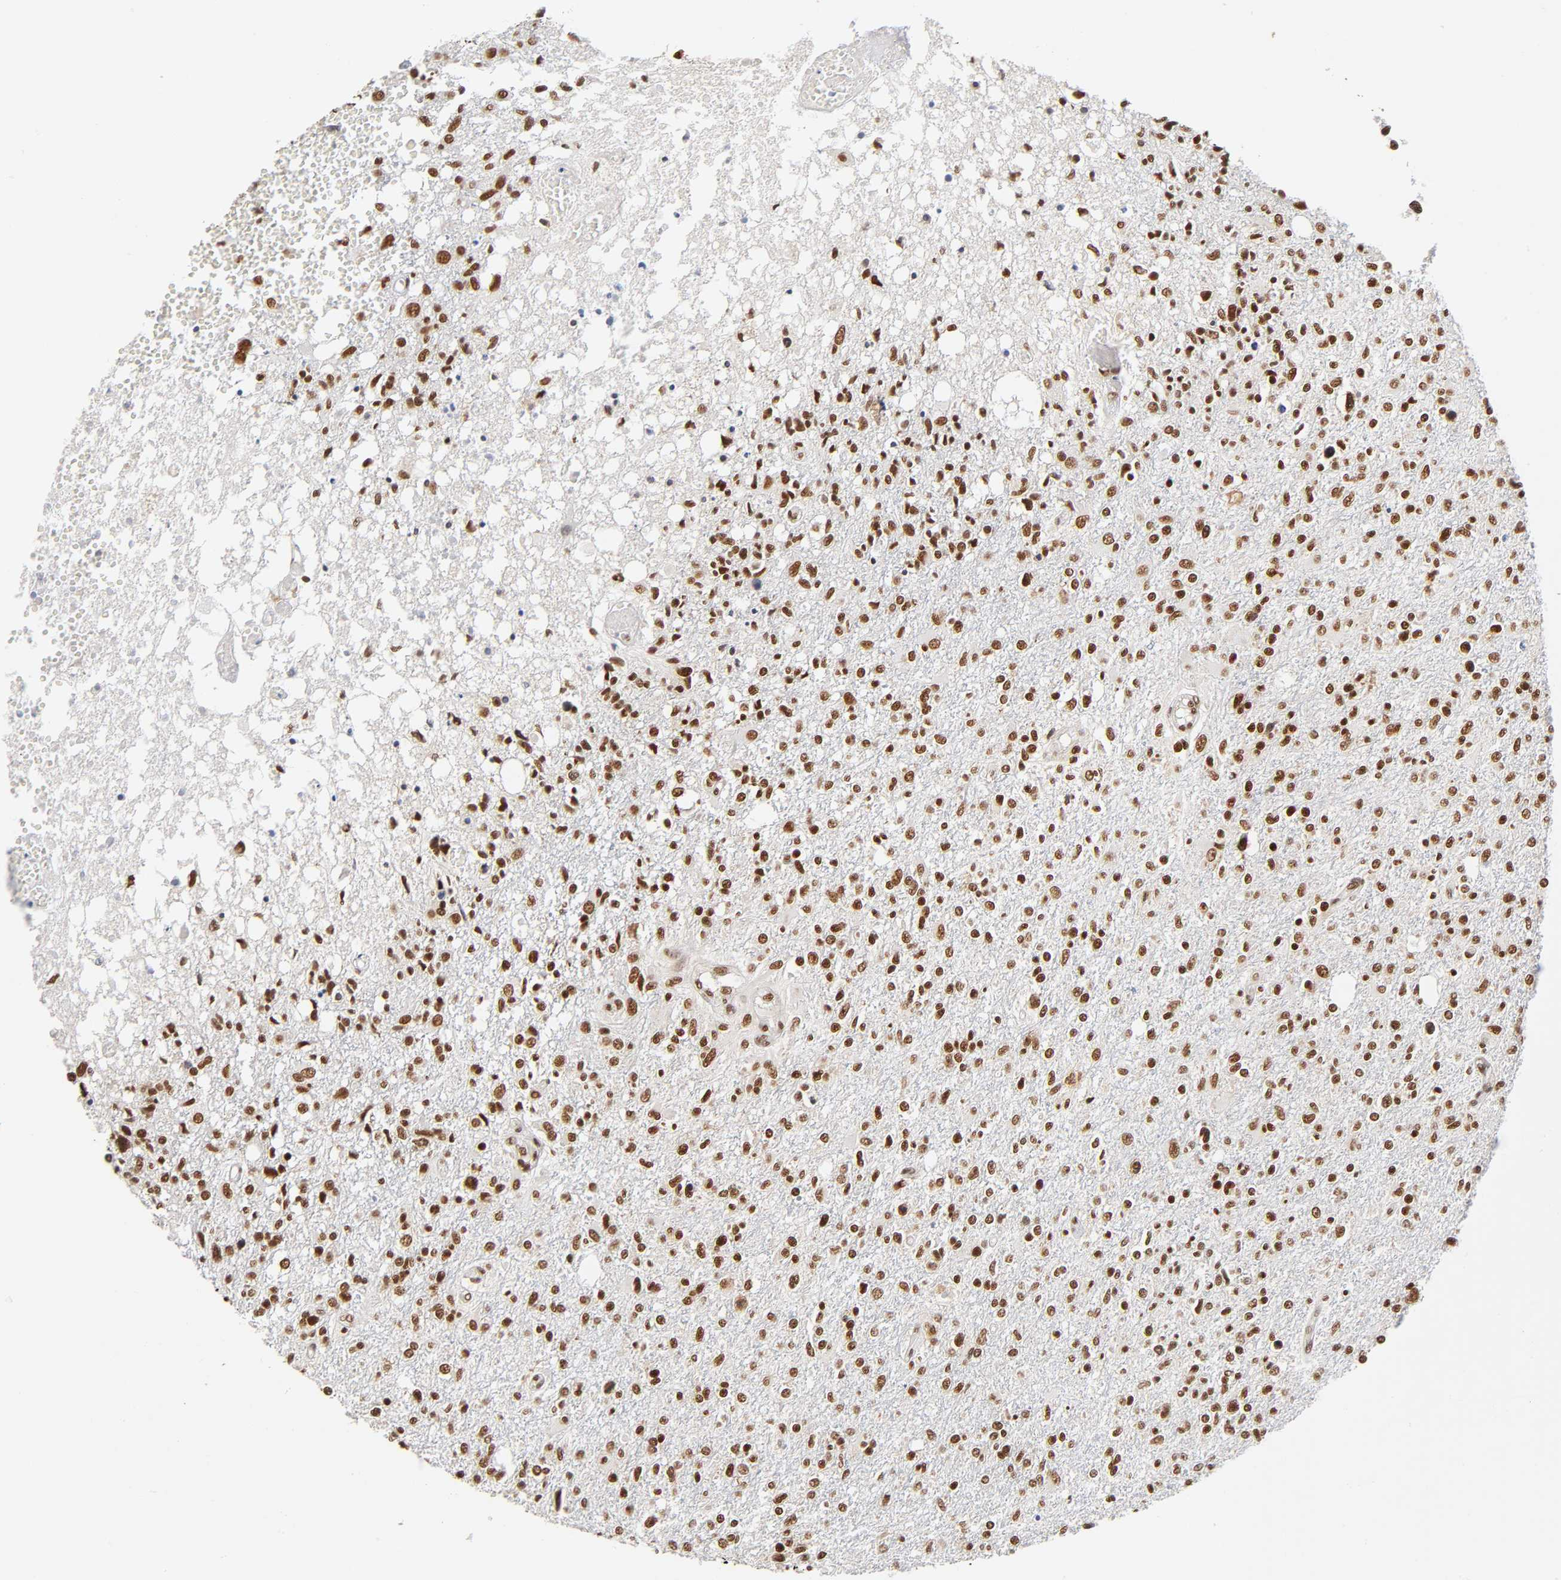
{"staining": {"intensity": "strong", "quantity": ">75%", "location": "nuclear"}, "tissue": "glioma", "cell_type": "Tumor cells", "image_type": "cancer", "snomed": [{"axis": "morphology", "description": "Glioma, malignant, High grade"}, {"axis": "topography", "description": "Cerebral cortex"}], "caption": "This is an image of IHC staining of malignant glioma (high-grade), which shows strong positivity in the nuclear of tumor cells.", "gene": "ILKAP", "patient": {"sex": "male", "age": 76}}